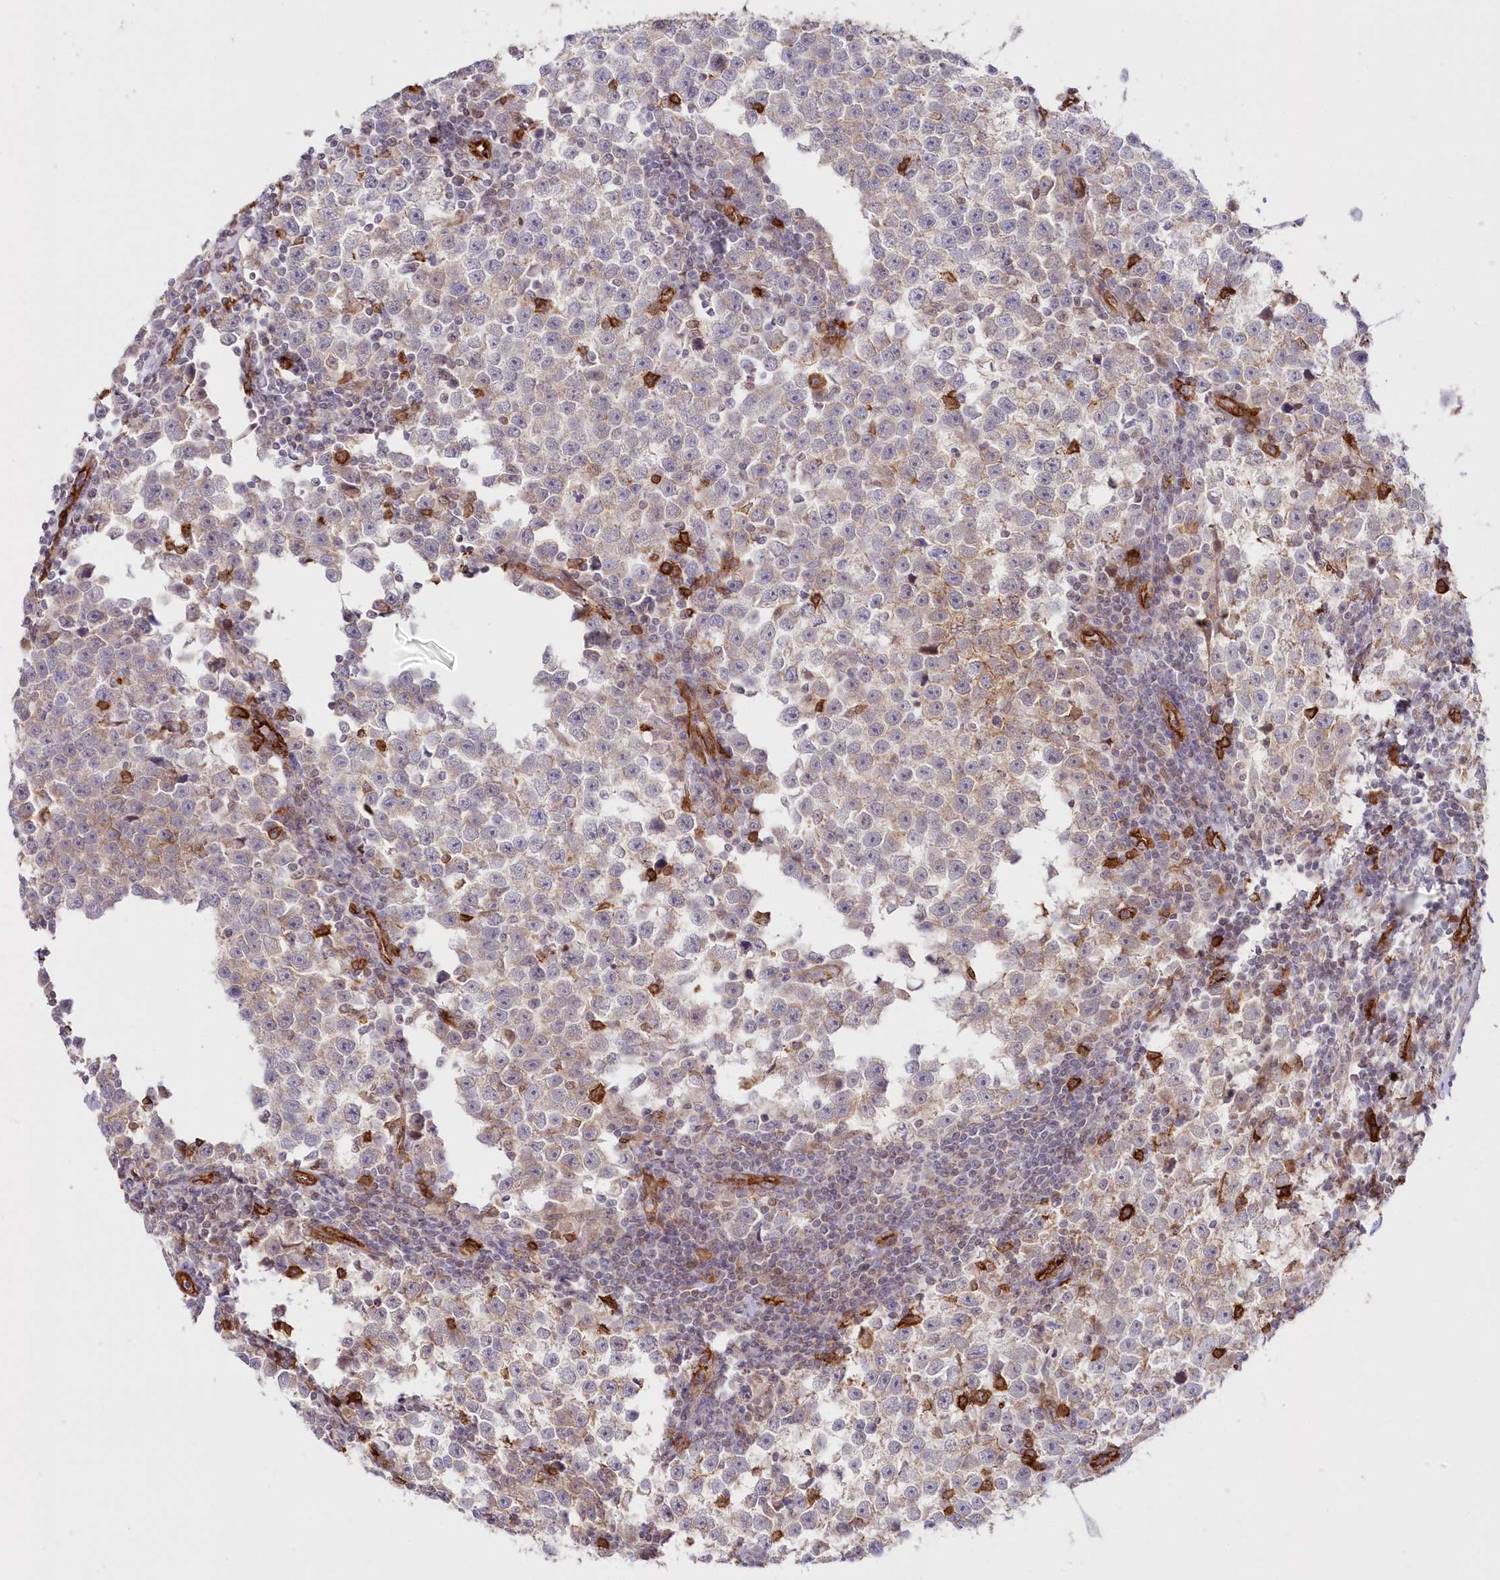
{"staining": {"intensity": "weak", "quantity": "<25%", "location": "cytoplasmic/membranous"}, "tissue": "testis cancer", "cell_type": "Tumor cells", "image_type": "cancer", "snomed": [{"axis": "morphology", "description": "Normal tissue, NOS"}, {"axis": "morphology", "description": "Seminoma, NOS"}, {"axis": "topography", "description": "Testis"}], "caption": "The IHC histopathology image has no significant staining in tumor cells of seminoma (testis) tissue. The staining is performed using DAB brown chromogen with nuclei counter-stained in using hematoxylin.", "gene": "AFAP1L2", "patient": {"sex": "male", "age": 43}}